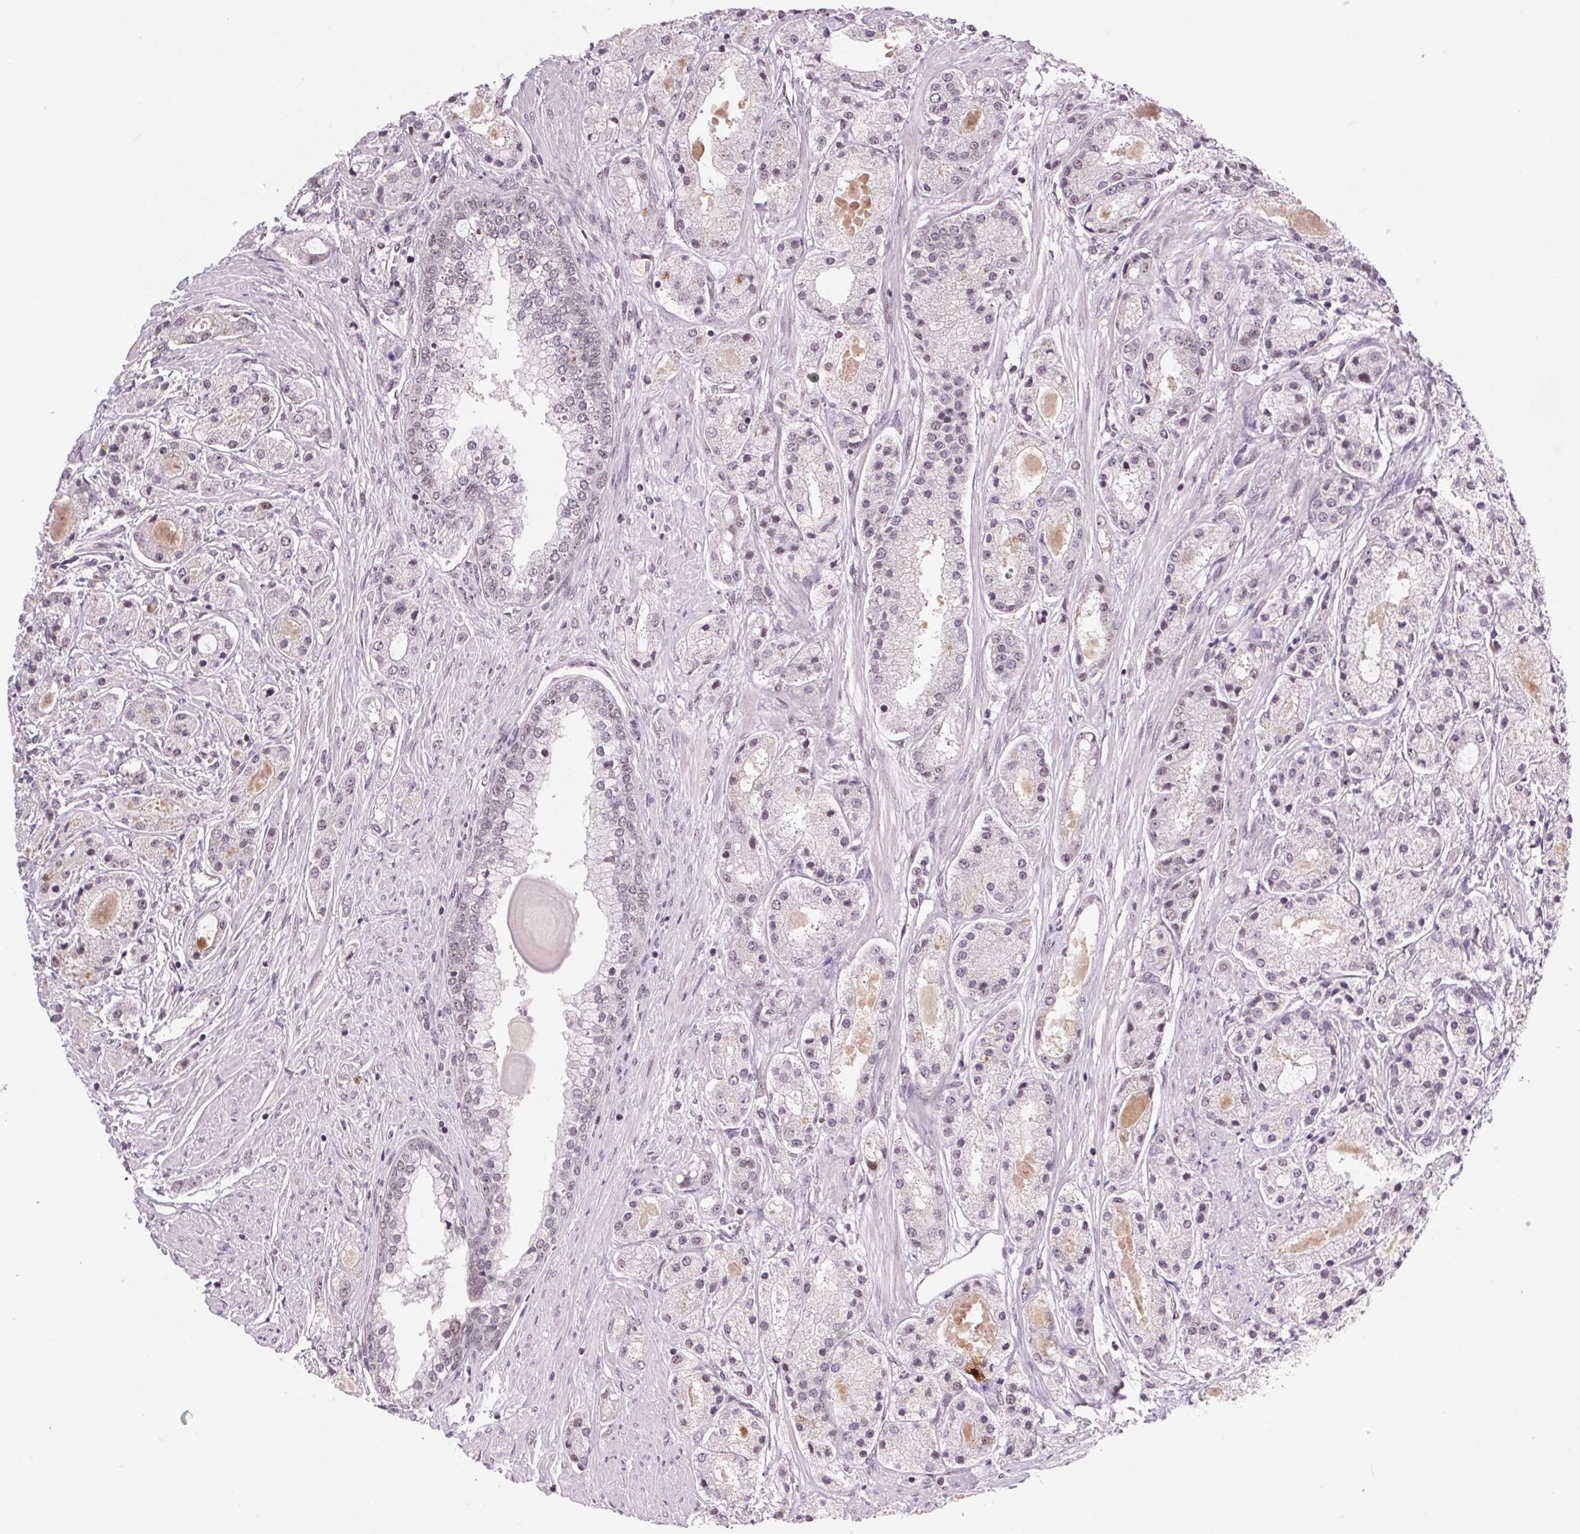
{"staining": {"intensity": "negative", "quantity": "none", "location": "none"}, "tissue": "prostate cancer", "cell_type": "Tumor cells", "image_type": "cancer", "snomed": [{"axis": "morphology", "description": "Adenocarcinoma, High grade"}, {"axis": "topography", "description": "Prostate"}], "caption": "The immunohistochemistry (IHC) histopathology image has no significant expression in tumor cells of prostate cancer tissue.", "gene": "CD2BP2", "patient": {"sex": "male", "age": 67}}